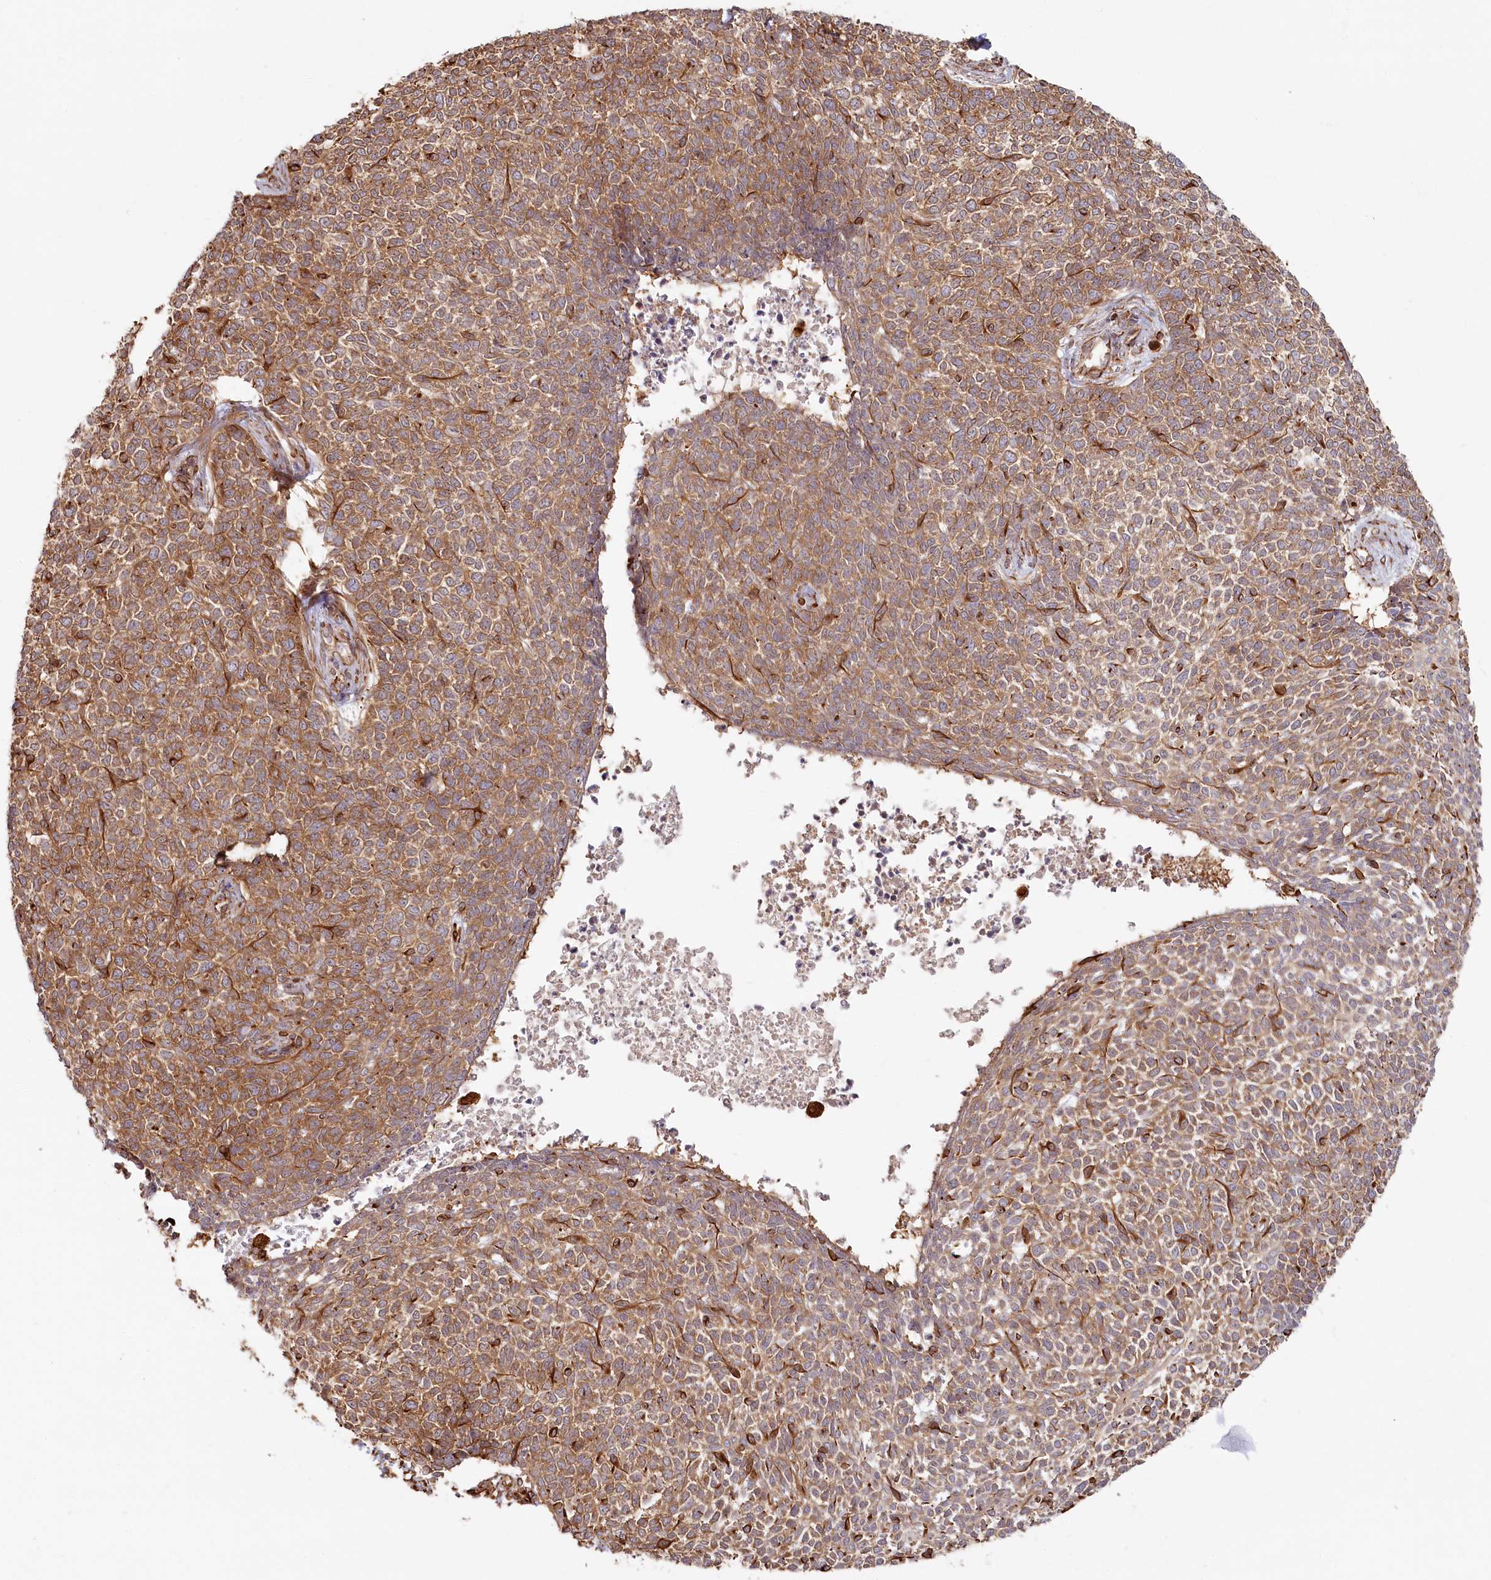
{"staining": {"intensity": "moderate", "quantity": ">75%", "location": "cytoplasmic/membranous"}, "tissue": "skin cancer", "cell_type": "Tumor cells", "image_type": "cancer", "snomed": [{"axis": "morphology", "description": "Basal cell carcinoma"}, {"axis": "topography", "description": "Skin"}], "caption": "A brown stain shows moderate cytoplasmic/membranous positivity of a protein in human basal cell carcinoma (skin) tumor cells. The protein is stained brown, and the nuclei are stained in blue (DAB (3,3'-diaminobenzidine) IHC with brightfield microscopy, high magnification).", "gene": "TTC1", "patient": {"sex": "female", "age": 84}}